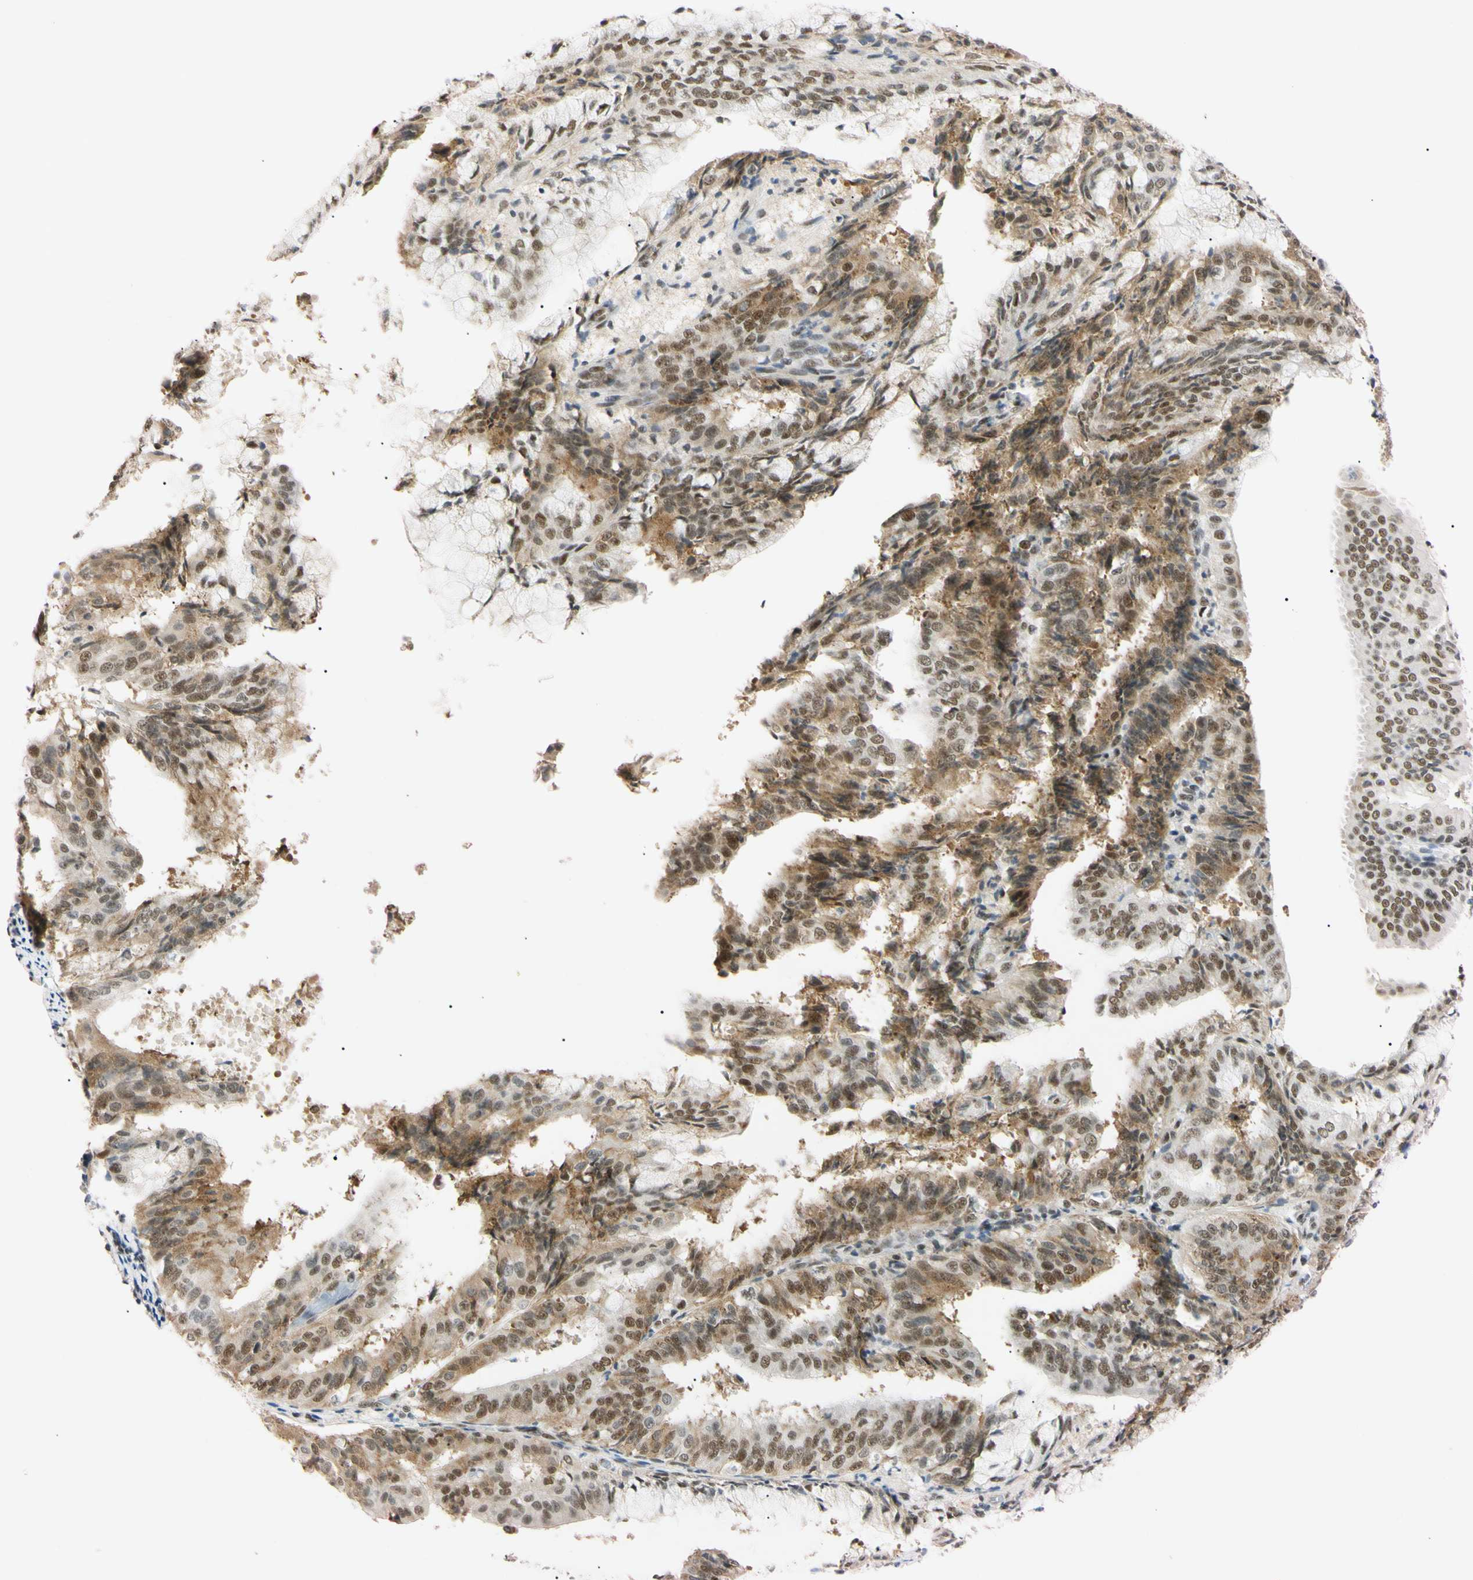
{"staining": {"intensity": "moderate", "quantity": ">75%", "location": "nuclear"}, "tissue": "endometrial cancer", "cell_type": "Tumor cells", "image_type": "cancer", "snomed": [{"axis": "morphology", "description": "Adenocarcinoma, NOS"}, {"axis": "topography", "description": "Endometrium"}], "caption": "A medium amount of moderate nuclear staining is appreciated in about >75% of tumor cells in endometrial cancer tissue.", "gene": "ZNF134", "patient": {"sex": "female", "age": 63}}